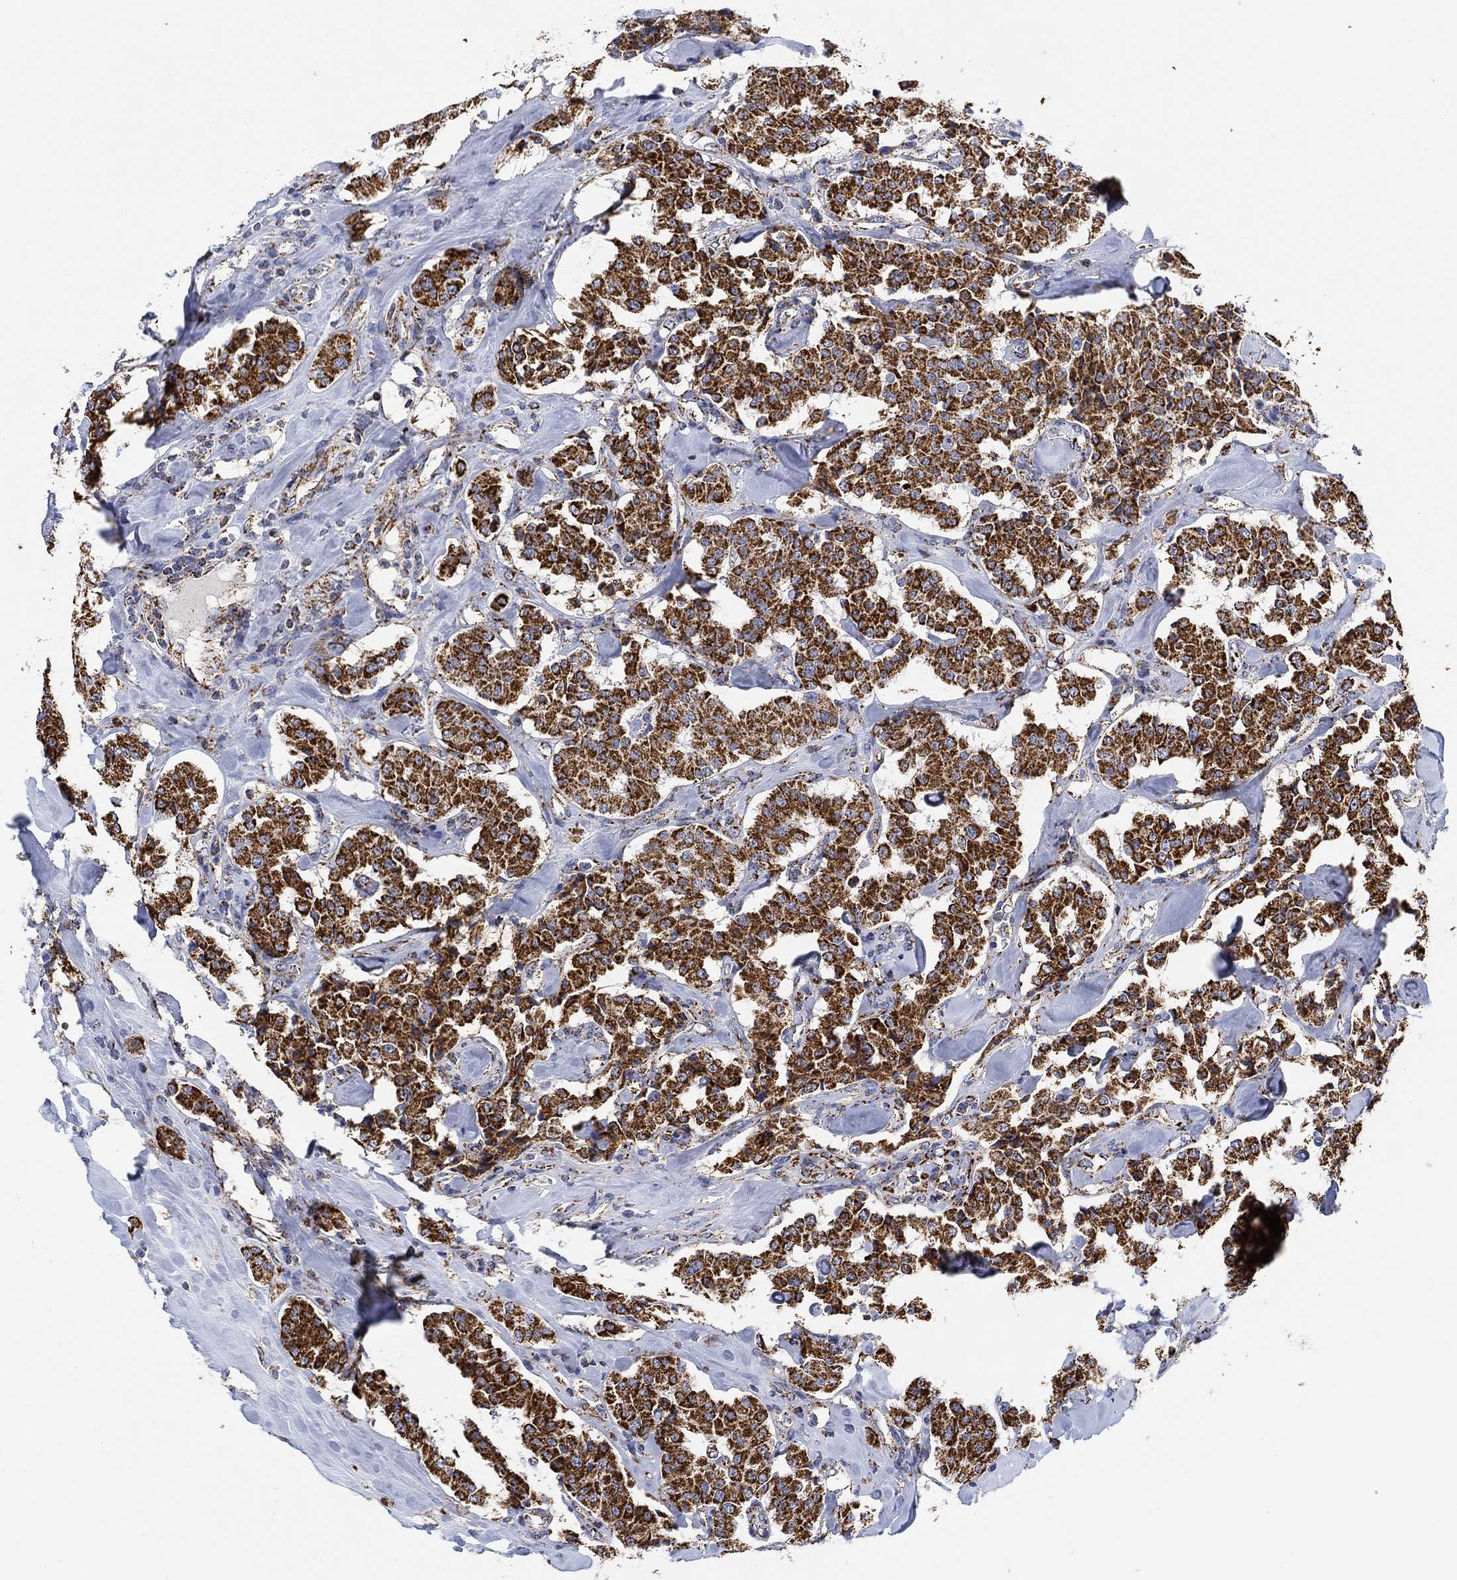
{"staining": {"intensity": "strong", "quantity": ">75%", "location": "cytoplasmic/membranous"}, "tissue": "carcinoid", "cell_type": "Tumor cells", "image_type": "cancer", "snomed": [{"axis": "morphology", "description": "Carcinoid, malignant, NOS"}, {"axis": "topography", "description": "Pancreas"}], "caption": "IHC of human carcinoid reveals high levels of strong cytoplasmic/membranous expression in approximately >75% of tumor cells.", "gene": "NDUFS3", "patient": {"sex": "male", "age": 41}}